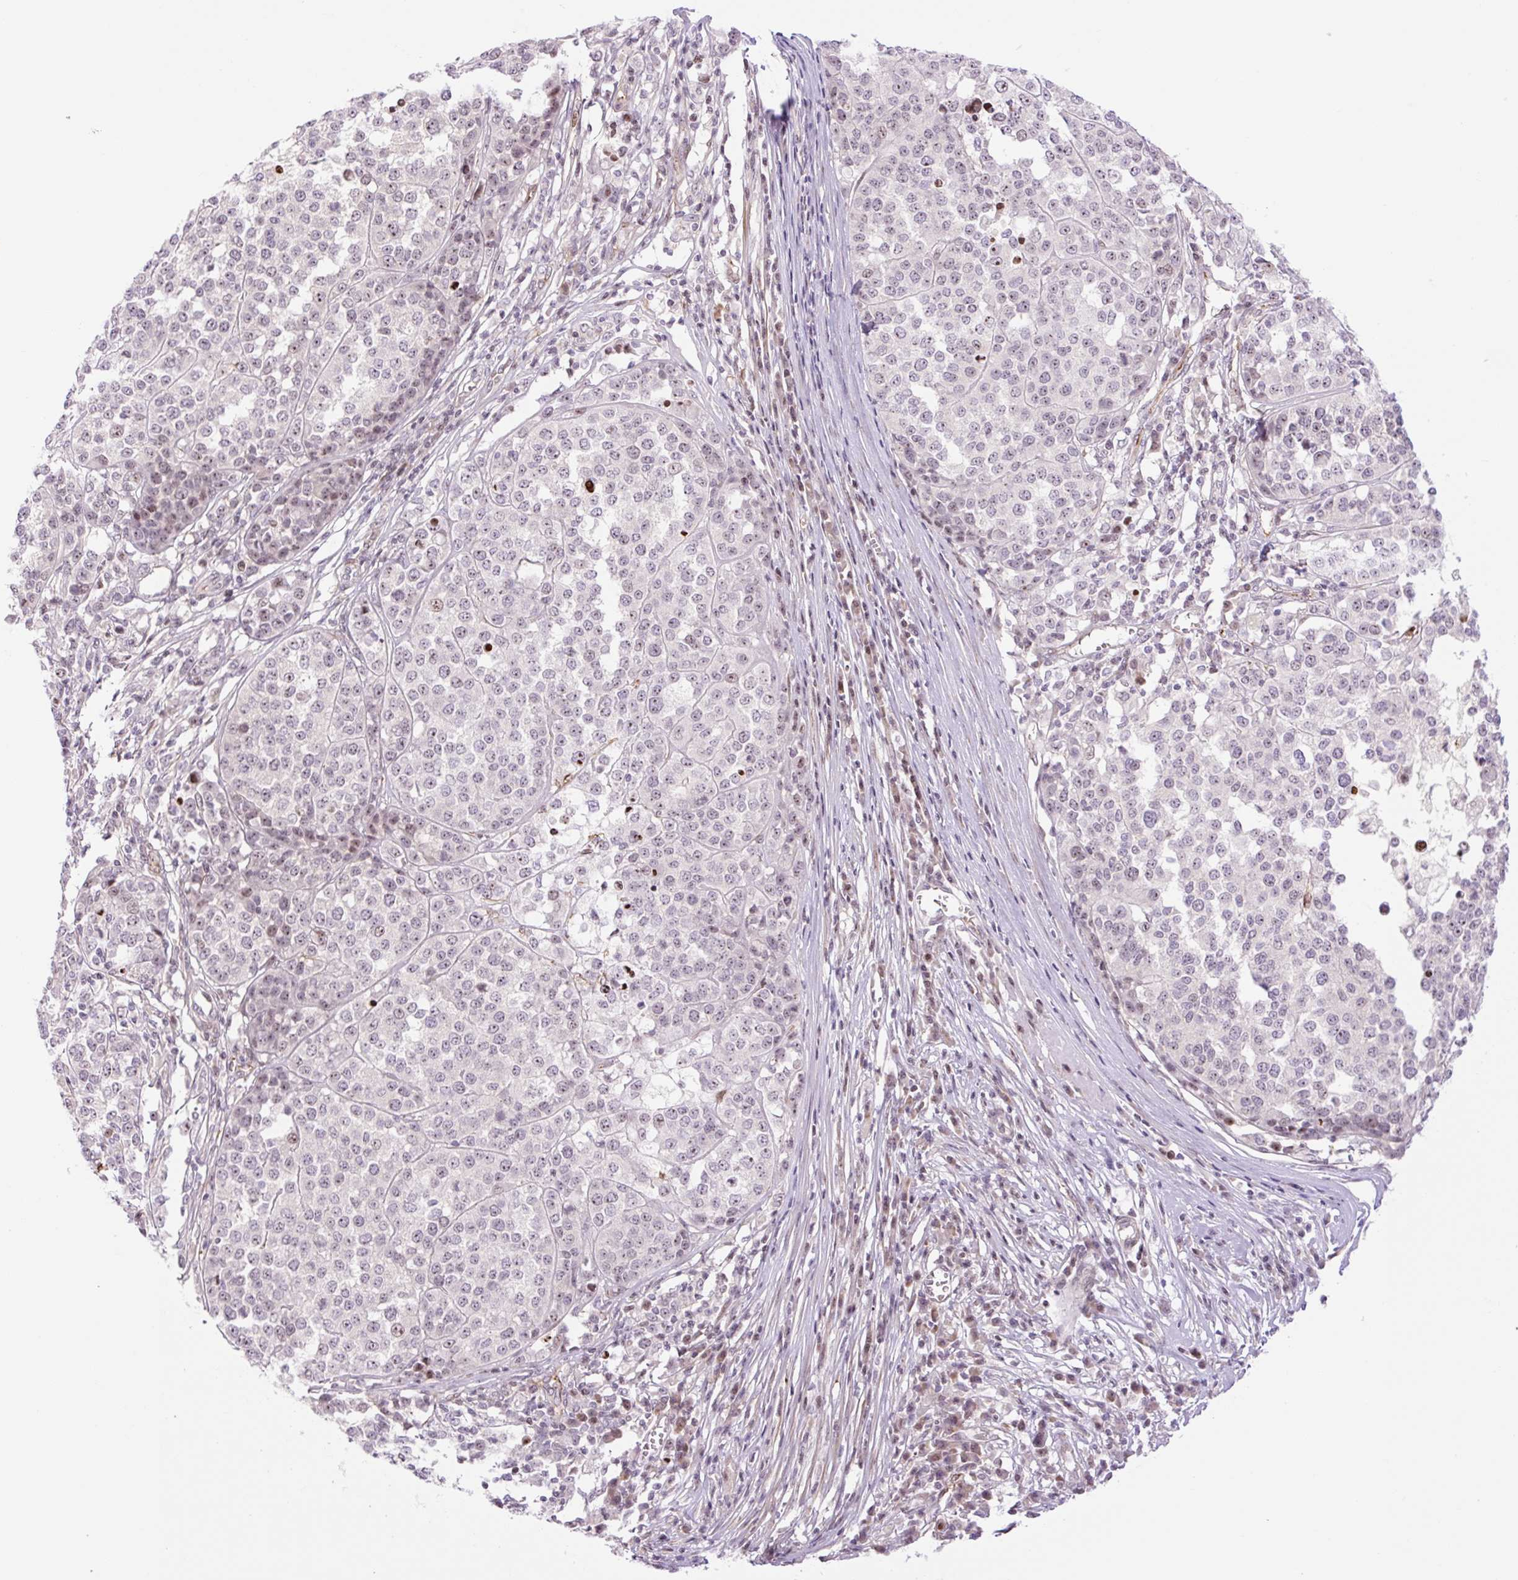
{"staining": {"intensity": "weak", "quantity": "<25%", "location": "nuclear"}, "tissue": "melanoma", "cell_type": "Tumor cells", "image_type": "cancer", "snomed": [{"axis": "morphology", "description": "Malignant melanoma, Metastatic site"}, {"axis": "topography", "description": "Lymph node"}], "caption": "IHC photomicrograph of malignant melanoma (metastatic site) stained for a protein (brown), which reveals no positivity in tumor cells.", "gene": "ZNF417", "patient": {"sex": "male", "age": 44}}